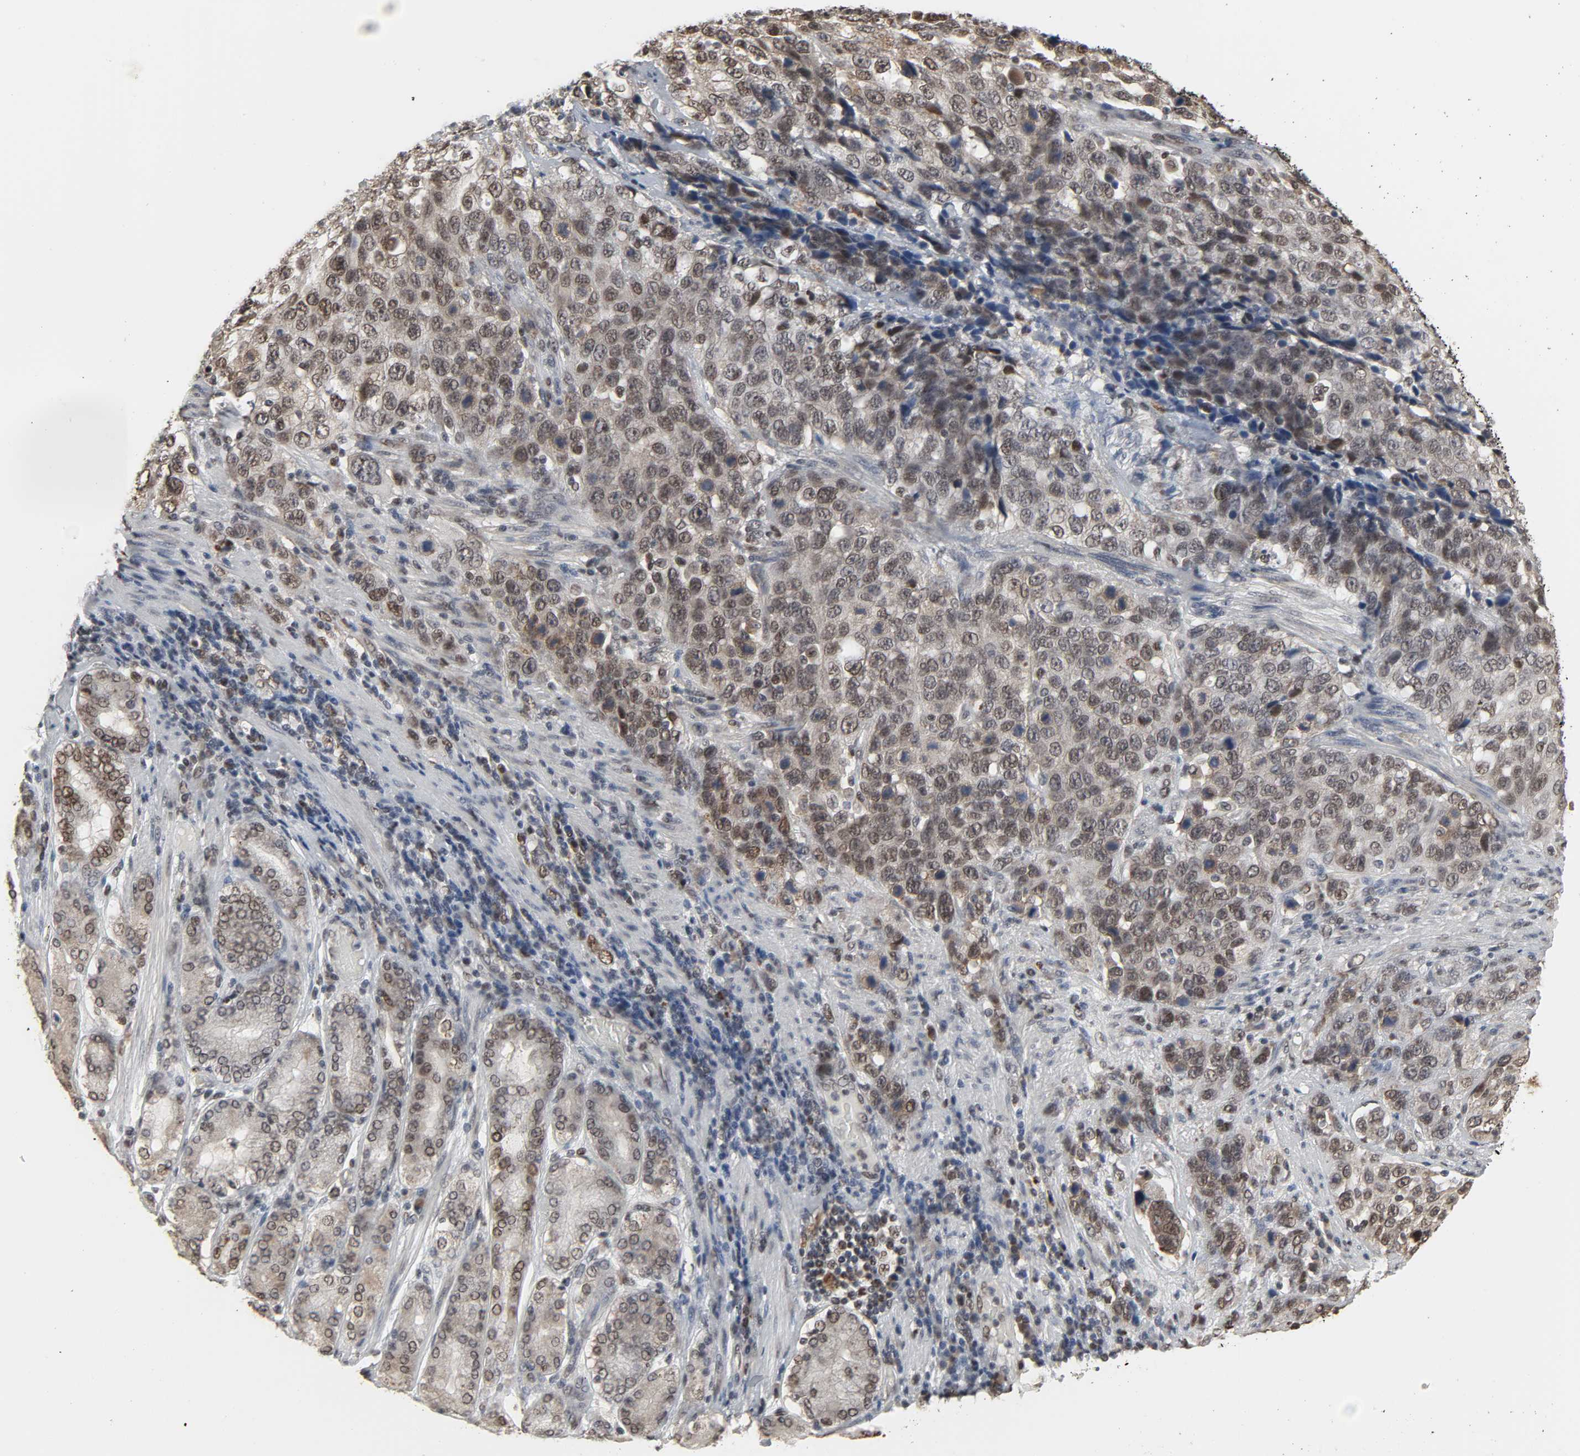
{"staining": {"intensity": "weak", "quantity": ">75%", "location": "nuclear"}, "tissue": "stomach cancer", "cell_type": "Tumor cells", "image_type": "cancer", "snomed": [{"axis": "morphology", "description": "Normal tissue, NOS"}, {"axis": "morphology", "description": "Adenocarcinoma, NOS"}, {"axis": "topography", "description": "Stomach"}], "caption": "IHC of human stomach cancer (adenocarcinoma) reveals low levels of weak nuclear positivity in about >75% of tumor cells.", "gene": "DAZAP1", "patient": {"sex": "male", "age": 48}}